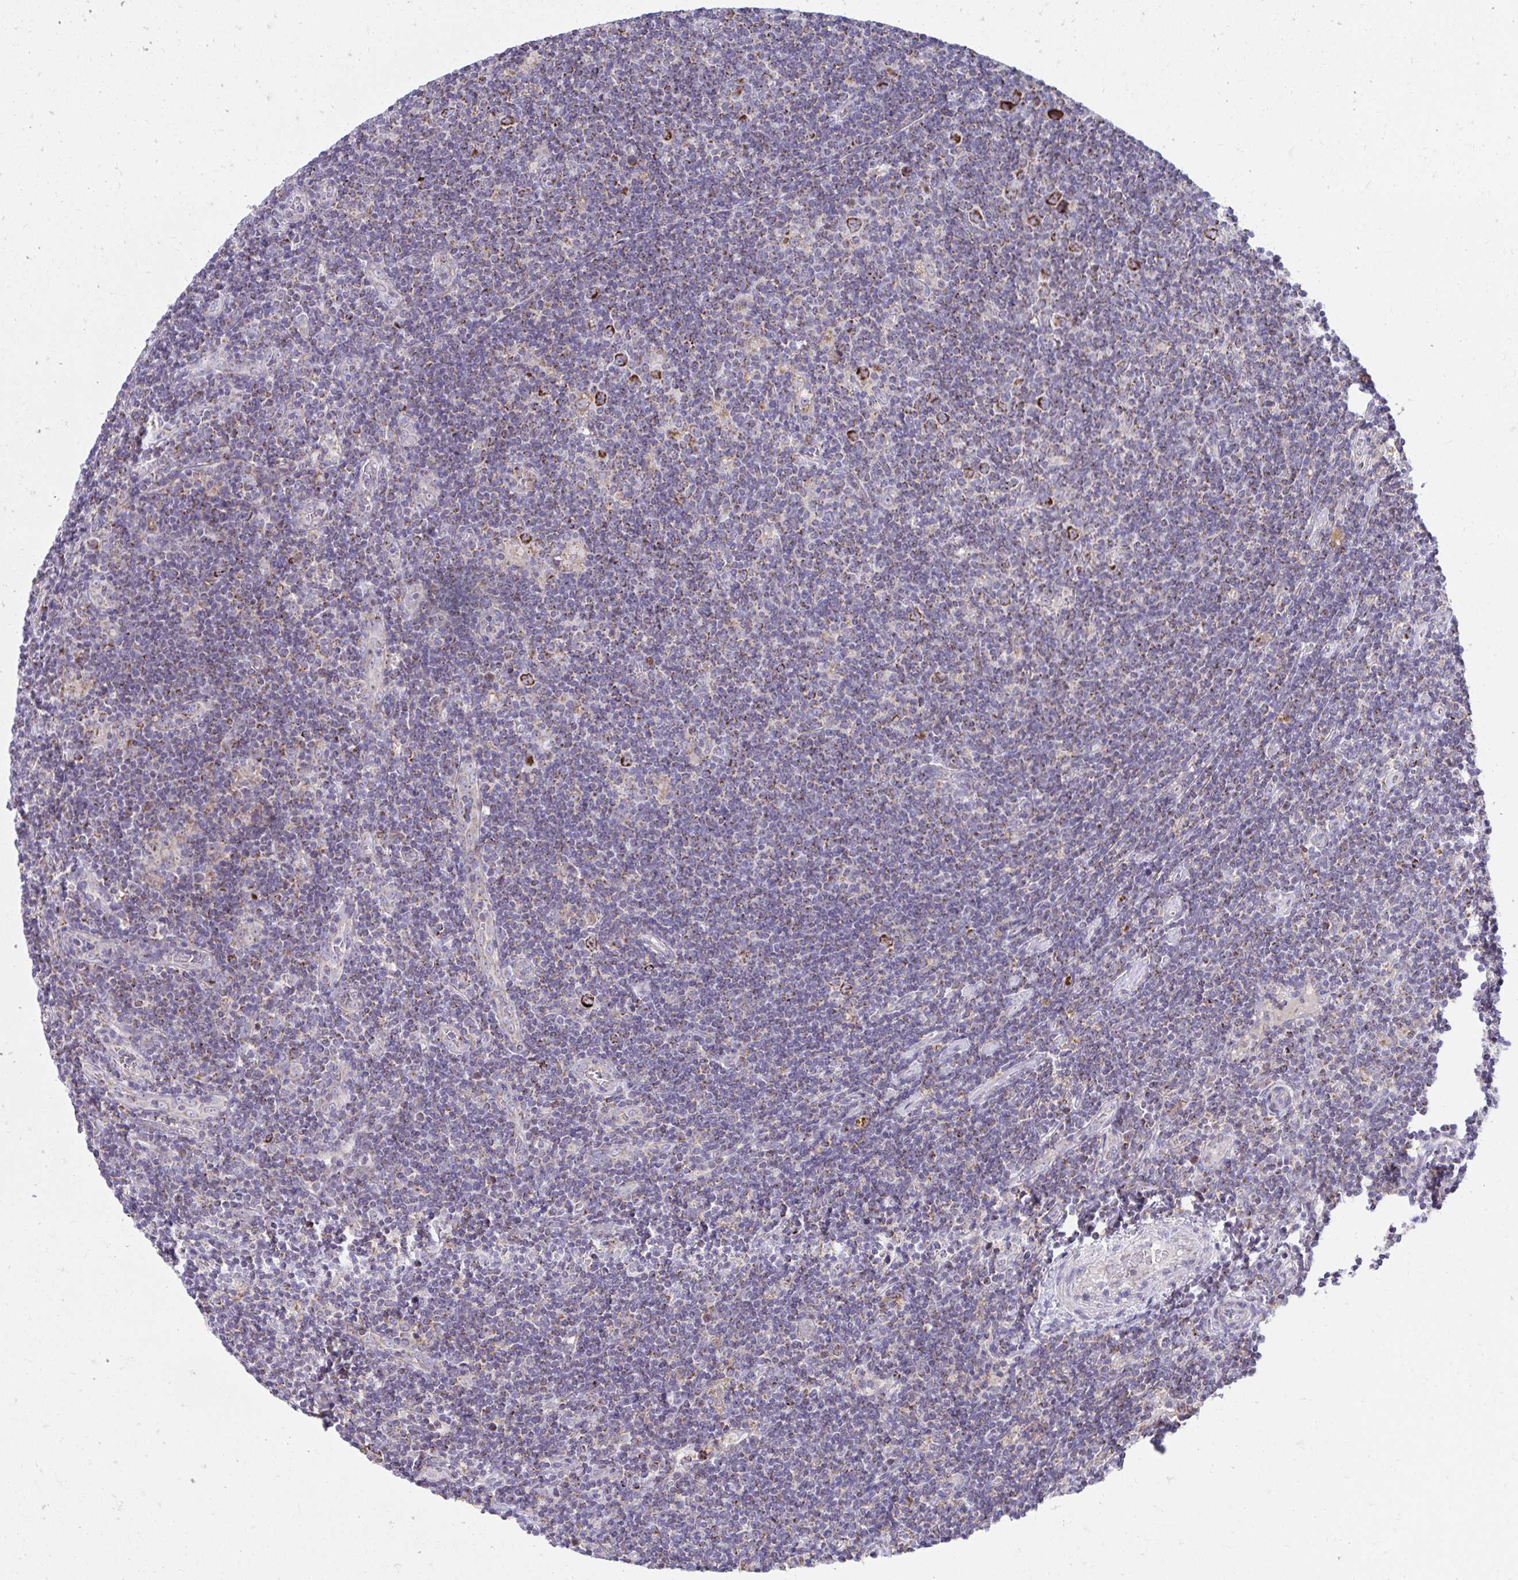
{"staining": {"intensity": "strong", "quantity": ">75%", "location": "cytoplasmic/membranous"}, "tissue": "lymphoma", "cell_type": "Tumor cells", "image_type": "cancer", "snomed": [{"axis": "morphology", "description": "Hodgkin's disease, NOS"}, {"axis": "topography", "description": "Lymph node"}], "caption": "Protein staining of Hodgkin's disease tissue shows strong cytoplasmic/membranous positivity in approximately >75% of tumor cells.", "gene": "PRRG3", "patient": {"sex": "male", "age": 40}}